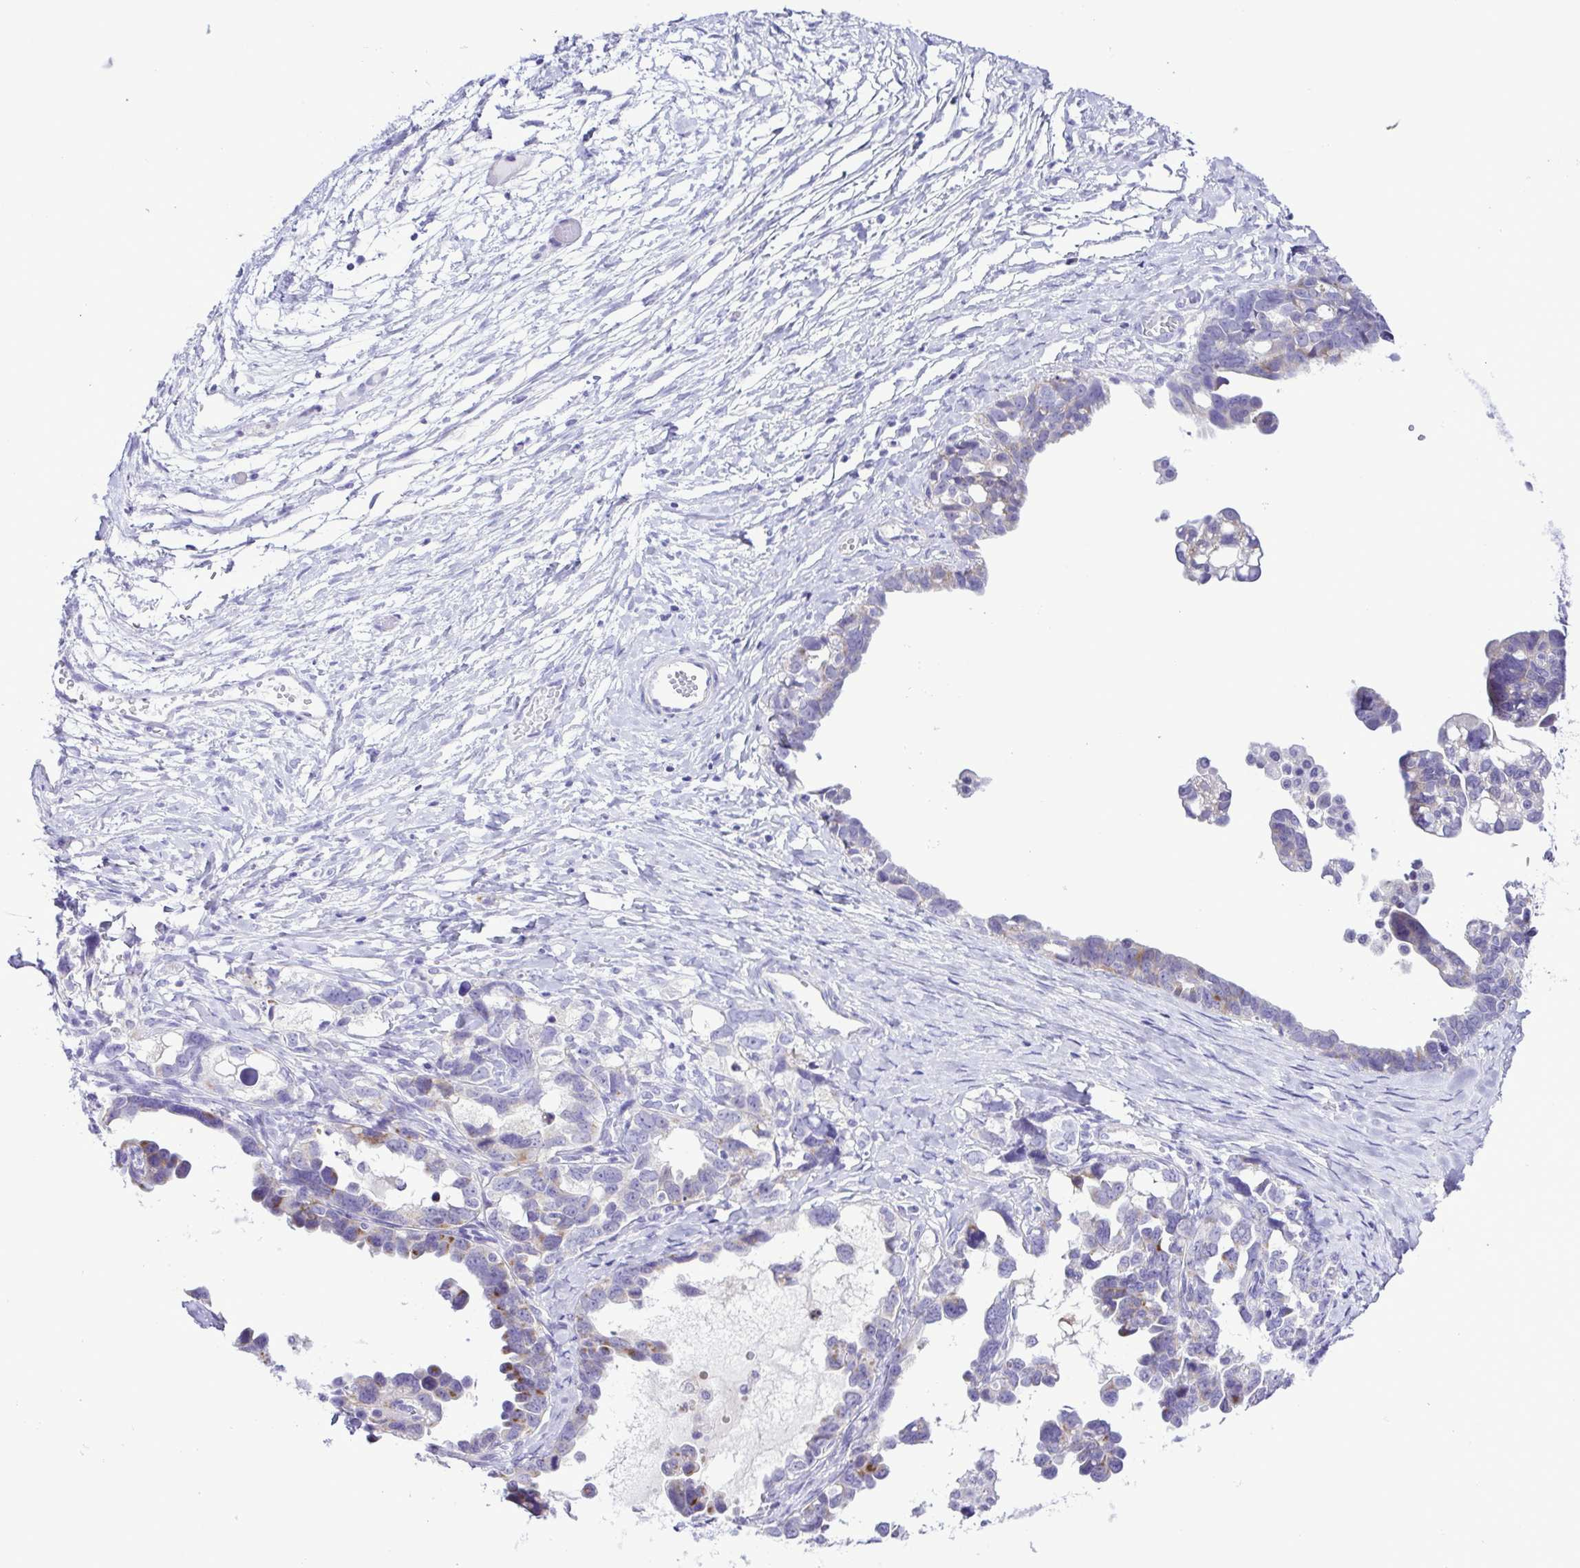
{"staining": {"intensity": "negative", "quantity": "none", "location": "none"}, "tissue": "ovarian cancer", "cell_type": "Tumor cells", "image_type": "cancer", "snomed": [{"axis": "morphology", "description": "Cystadenocarcinoma, serous, NOS"}, {"axis": "topography", "description": "Ovary"}], "caption": "The immunohistochemistry histopathology image has no significant expression in tumor cells of ovarian cancer (serous cystadenocarcinoma) tissue.", "gene": "SYT1", "patient": {"sex": "female", "age": 69}}